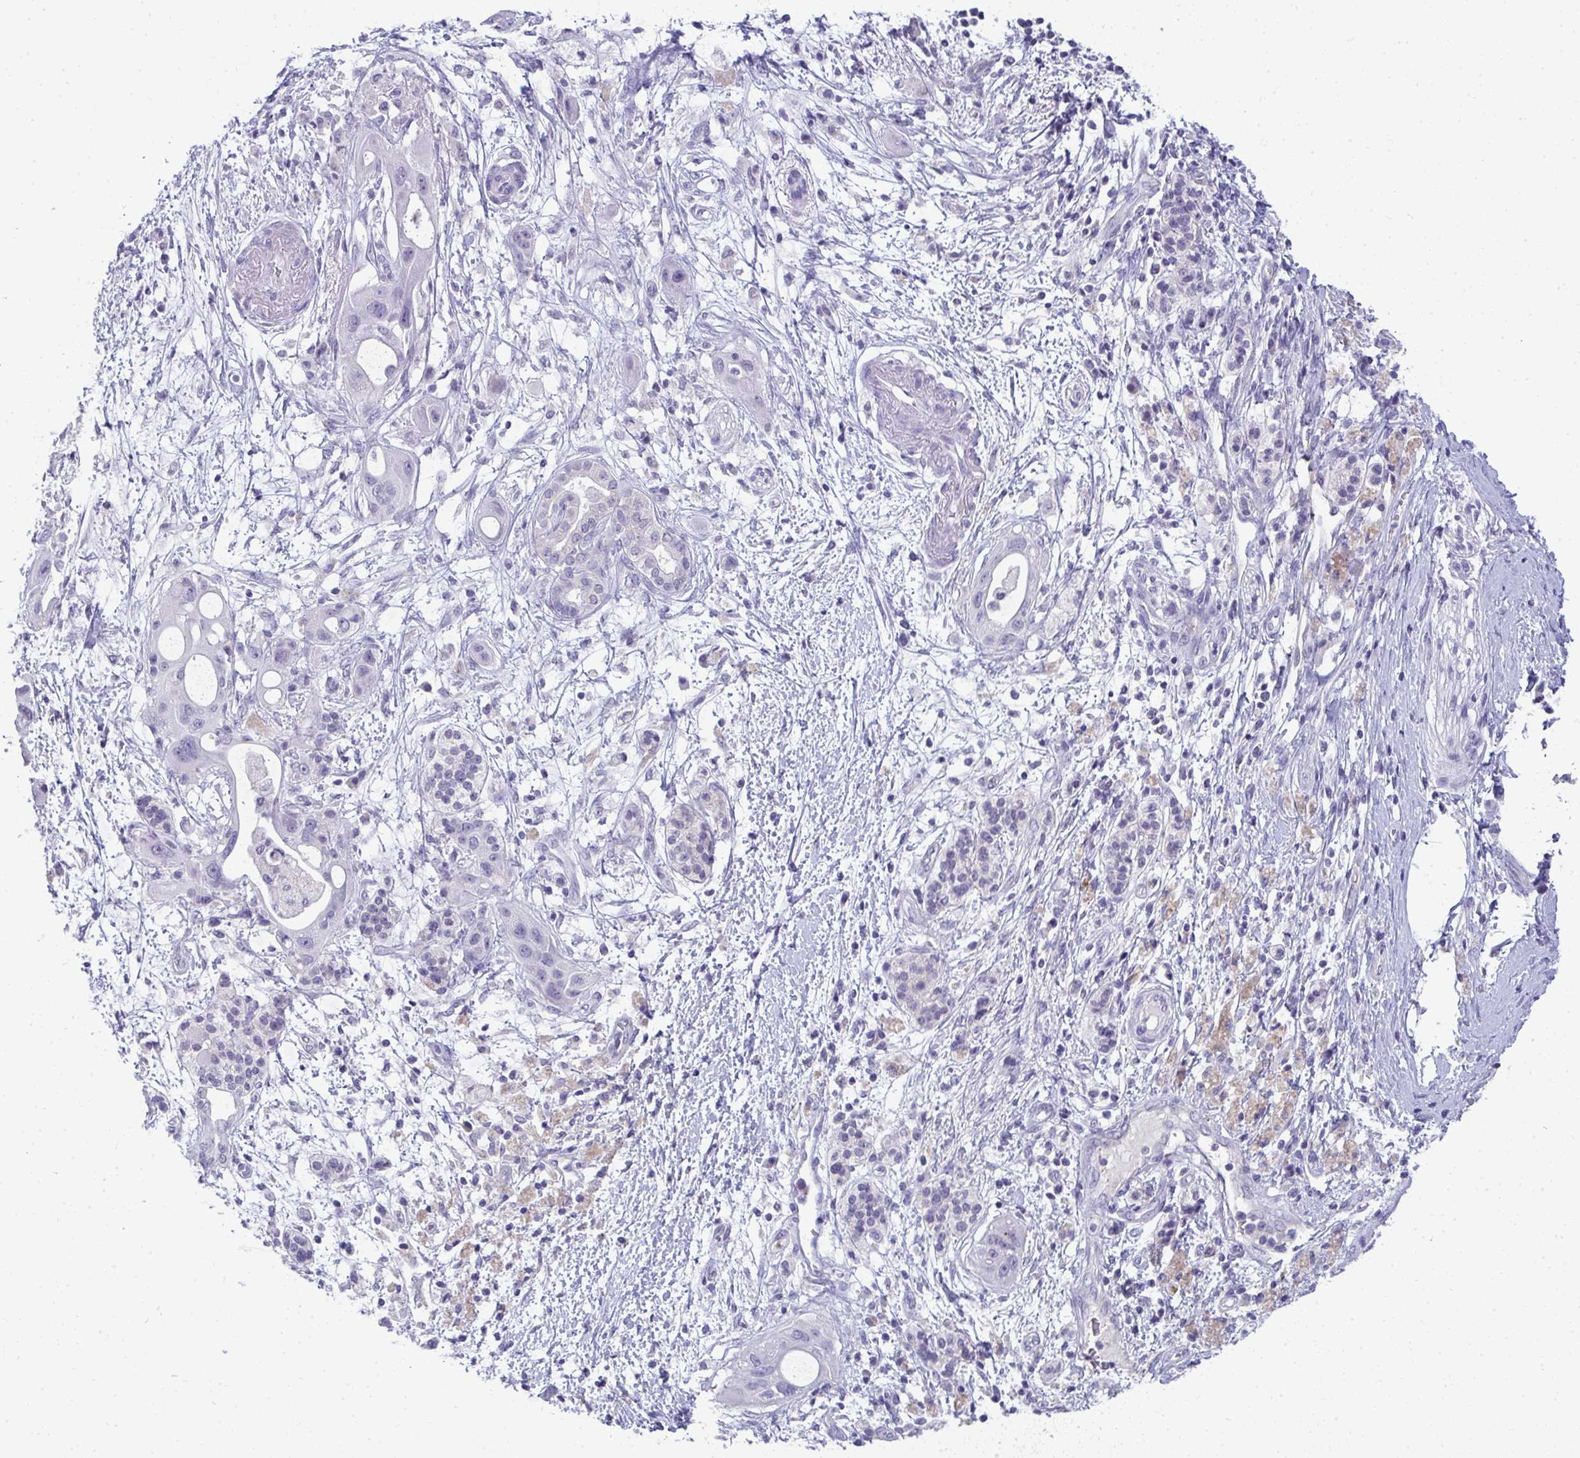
{"staining": {"intensity": "negative", "quantity": "none", "location": "none"}, "tissue": "pancreatic cancer", "cell_type": "Tumor cells", "image_type": "cancer", "snomed": [{"axis": "morphology", "description": "Adenocarcinoma, NOS"}, {"axis": "topography", "description": "Pancreas"}], "caption": "This is an IHC image of adenocarcinoma (pancreatic). There is no staining in tumor cells.", "gene": "TMEM82", "patient": {"sex": "male", "age": 68}}